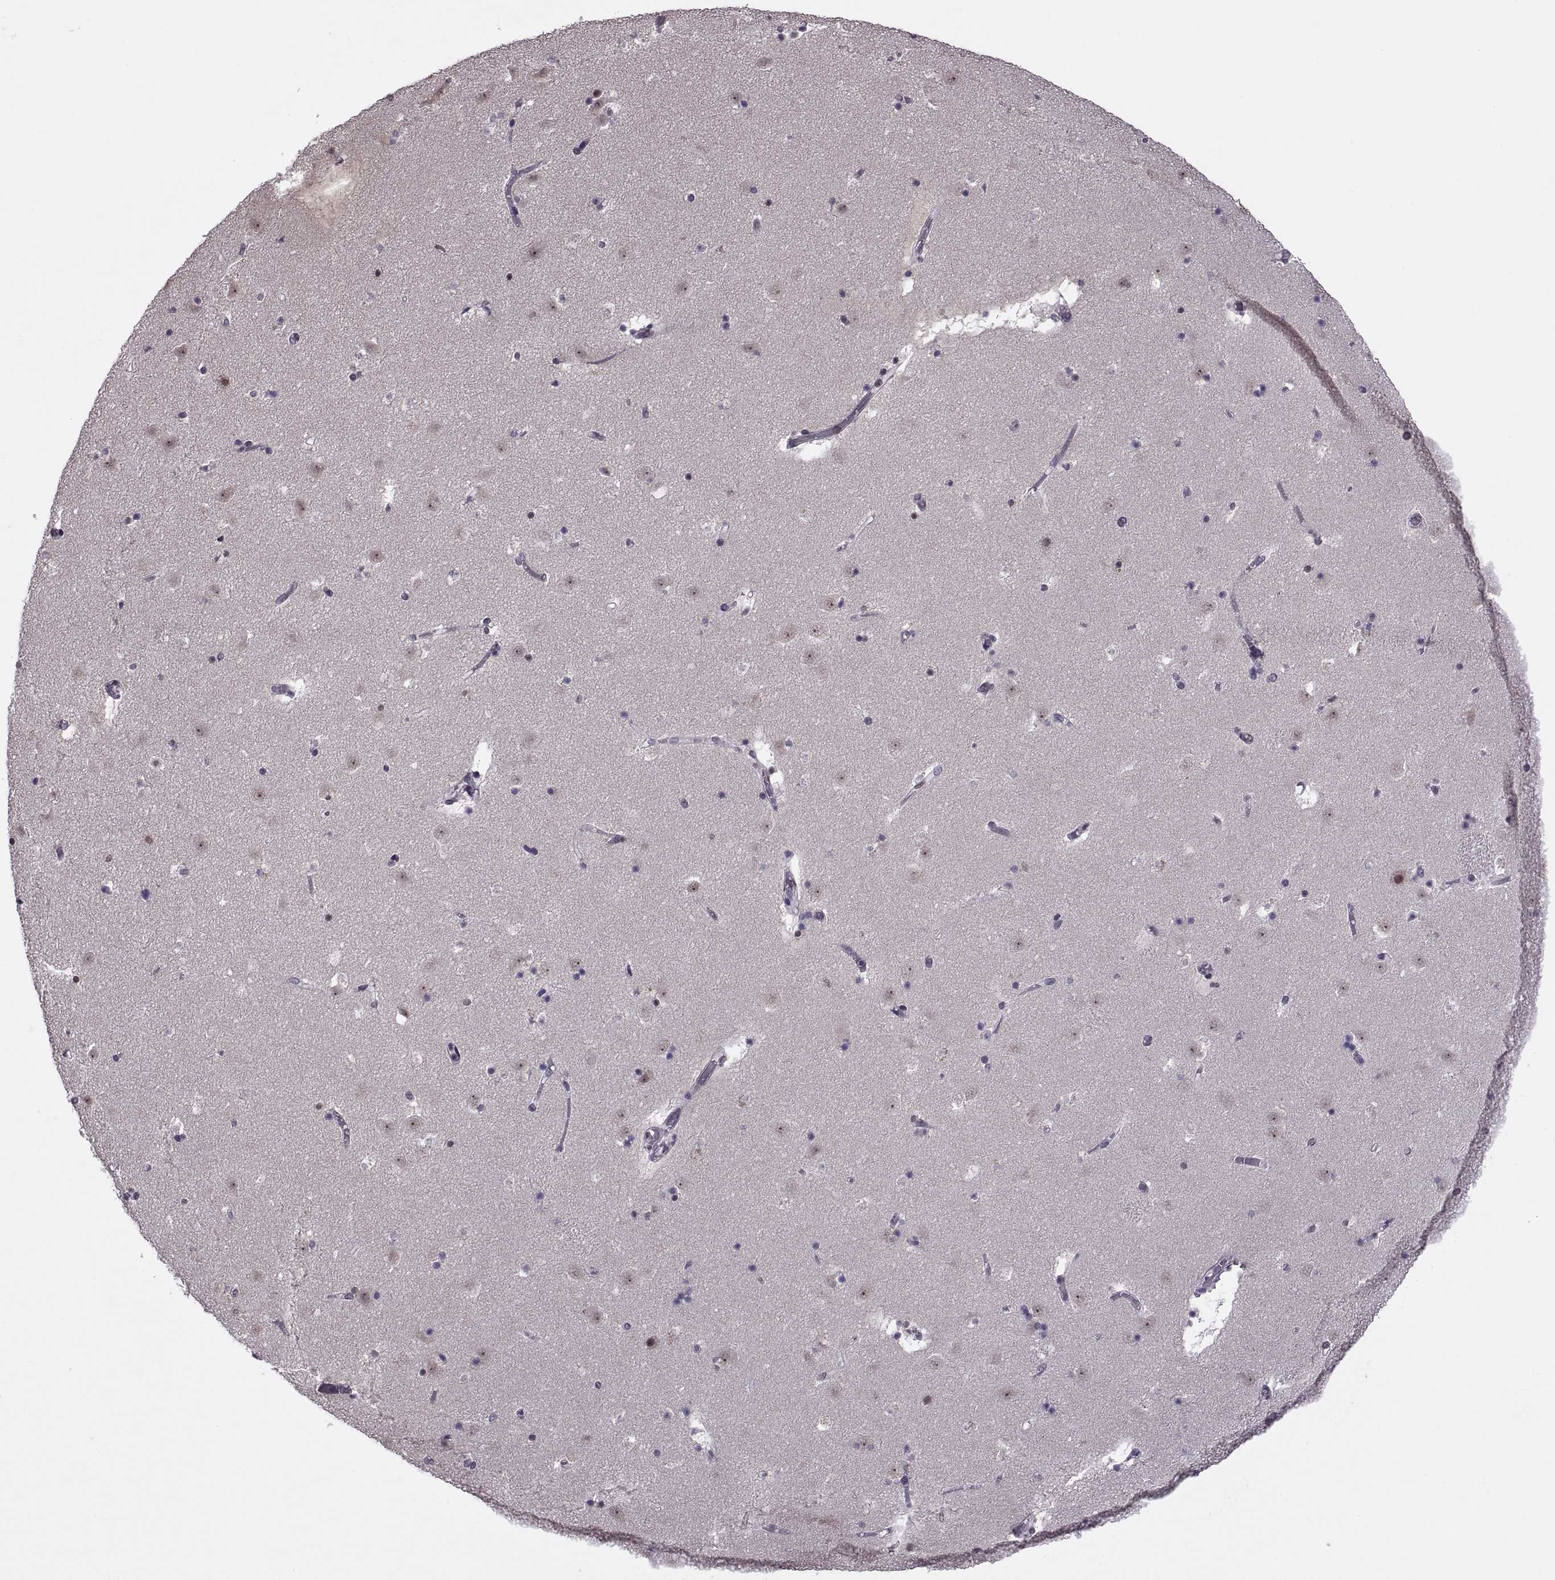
{"staining": {"intensity": "negative", "quantity": "none", "location": "none"}, "tissue": "caudate", "cell_type": "Glial cells", "image_type": "normal", "snomed": [{"axis": "morphology", "description": "Normal tissue, NOS"}, {"axis": "topography", "description": "Lateral ventricle wall"}], "caption": "DAB immunohistochemical staining of unremarkable caudate demonstrates no significant positivity in glial cells.", "gene": "INTS3", "patient": {"sex": "female", "age": 42}}